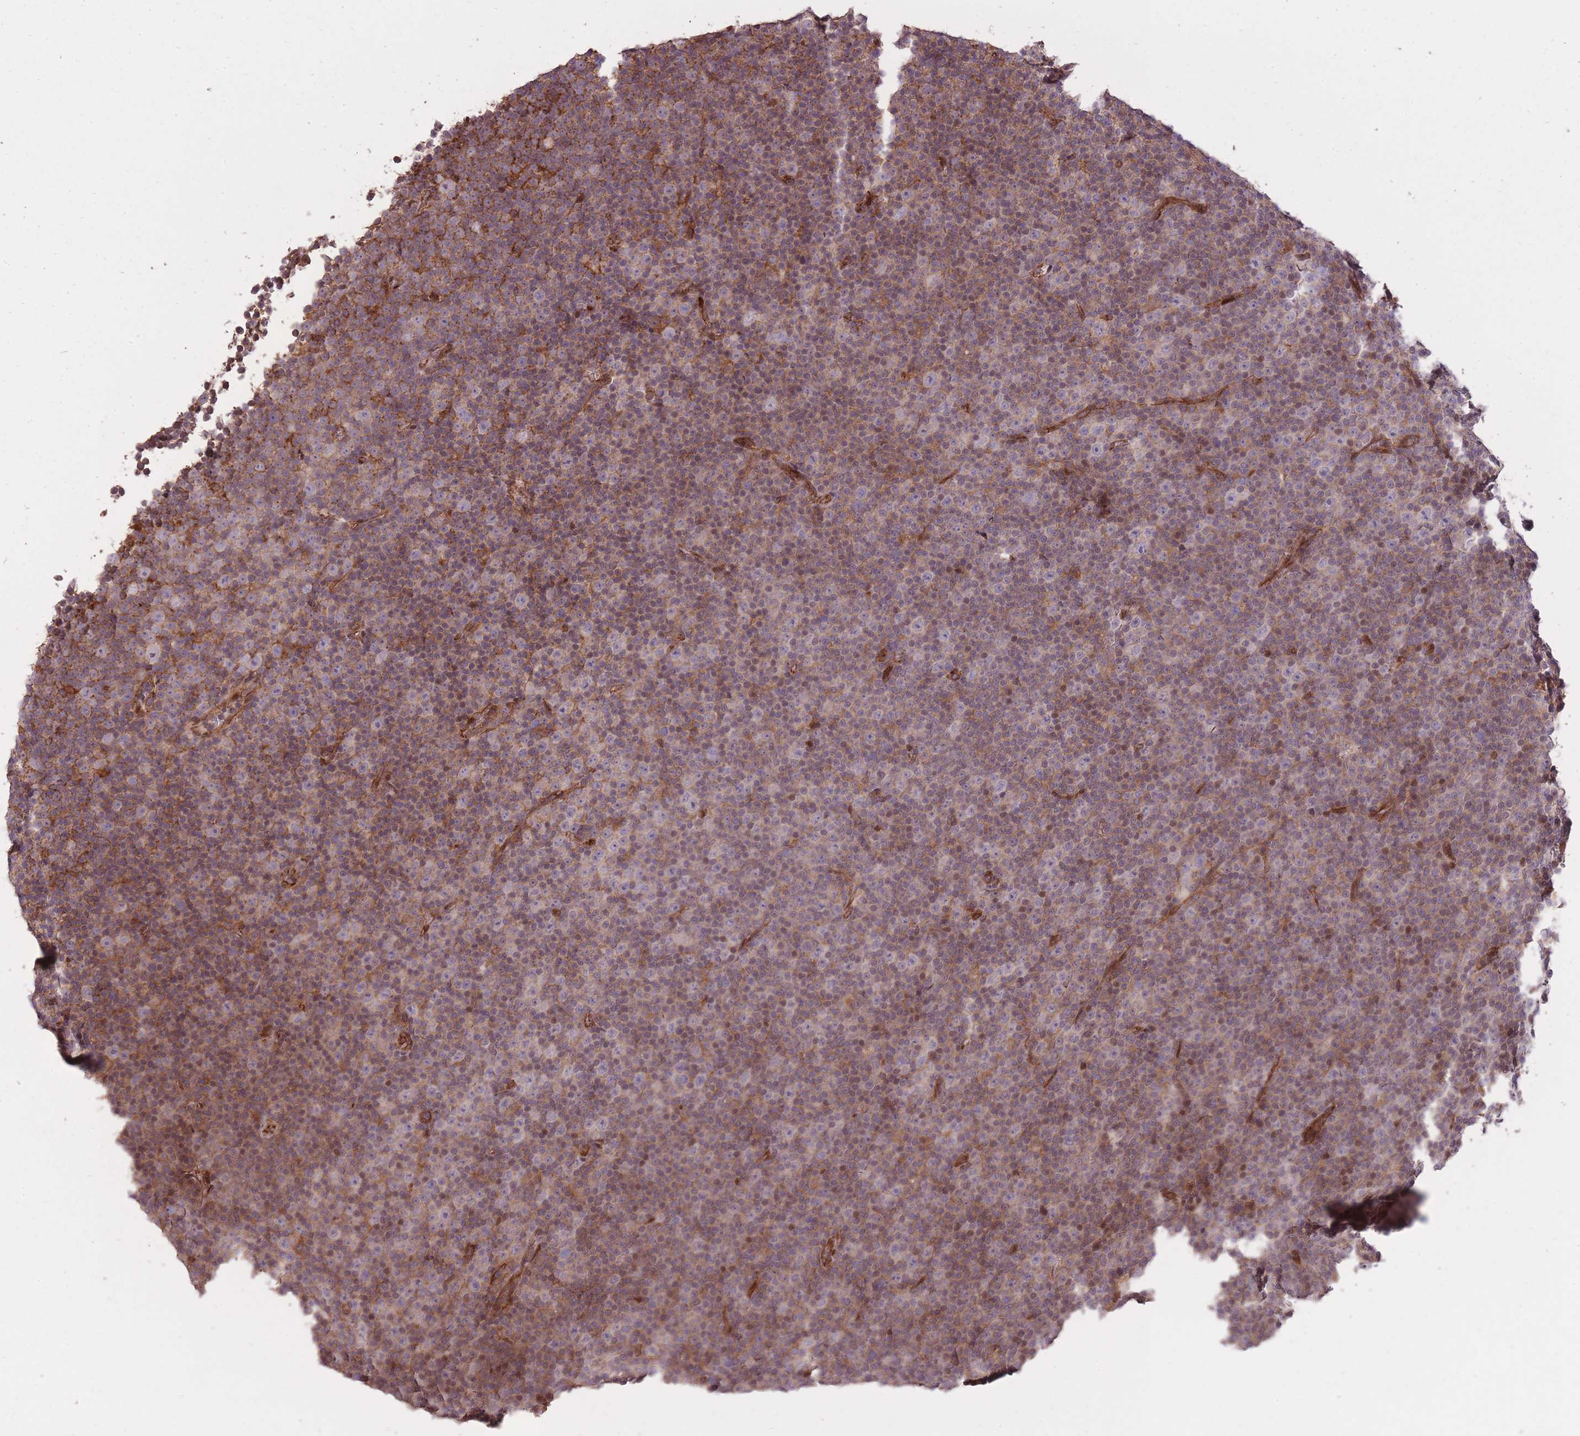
{"staining": {"intensity": "moderate", "quantity": "25%-75%", "location": "cytoplasmic/membranous"}, "tissue": "lymphoma", "cell_type": "Tumor cells", "image_type": "cancer", "snomed": [{"axis": "morphology", "description": "Malignant lymphoma, non-Hodgkin's type, Low grade"}, {"axis": "topography", "description": "Lymph node"}], "caption": "Protein staining demonstrates moderate cytoplasmic/membranous expression in approximately 25%-75% of tumor cells in malignant lymphoma, non-Hodgkin's type (low-grade).", "gene": "PLD1", "patient": {"sex": "female", "age": 67}}